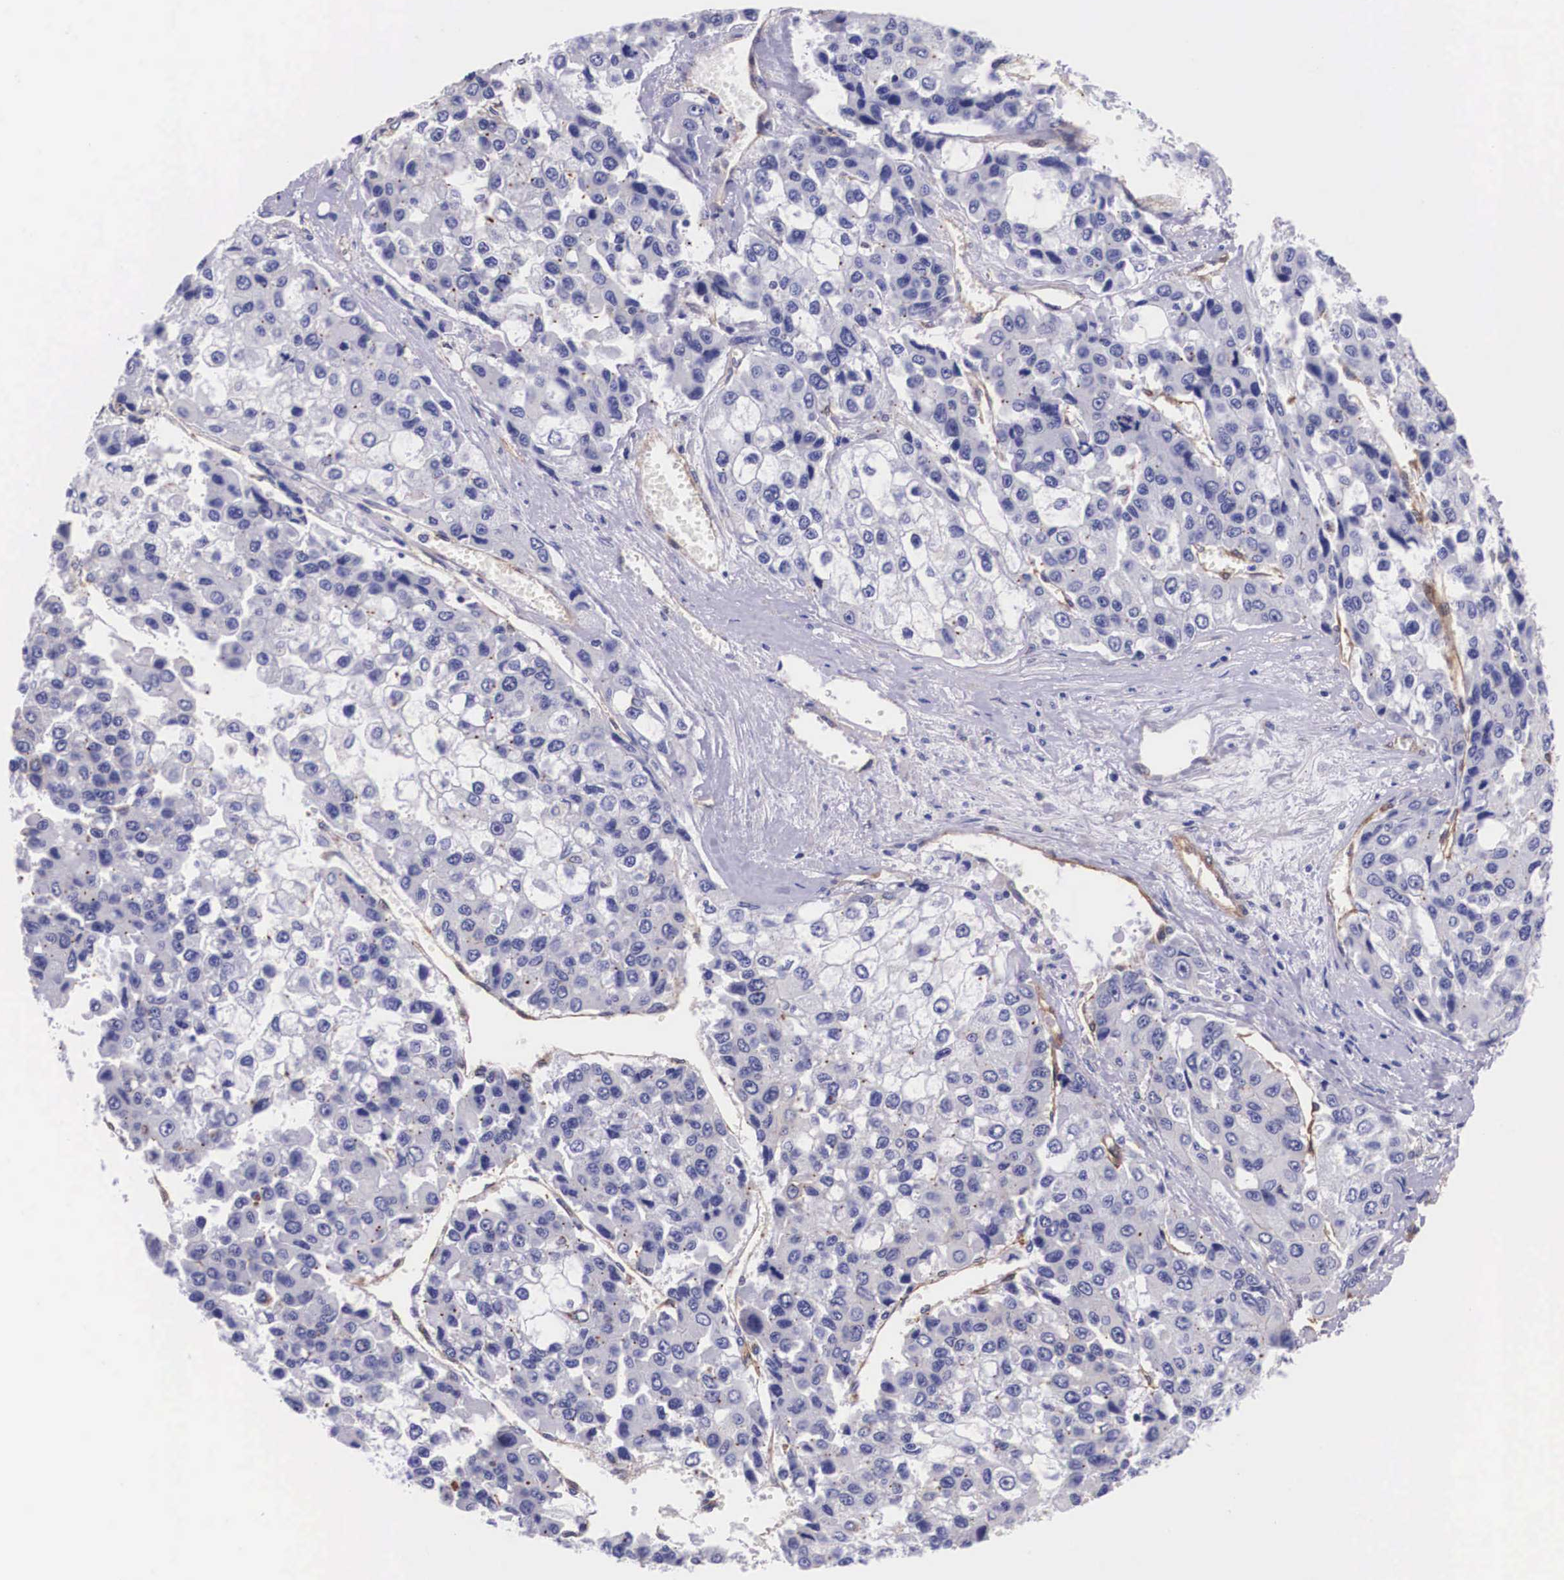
{"staining": {"intensity": "negative", "quantity": "none", "location": "none"}, "tissue": "liver cancer", "cell_type": "Tumor cells", "image_type": "cancer", "snomed": [{"axis": "morphology", "description": "Carcinoma, Hepatocellular, NOS"}, {"axis": "topography", "description": "Liver"}], "caption": "DAB immunohistochemical staining of hepatocellular carcinoma (liver) shows no significant expression in tumor cells.", "gene": "BCAR1", "patient": {"sex": "female", "age": 66}}